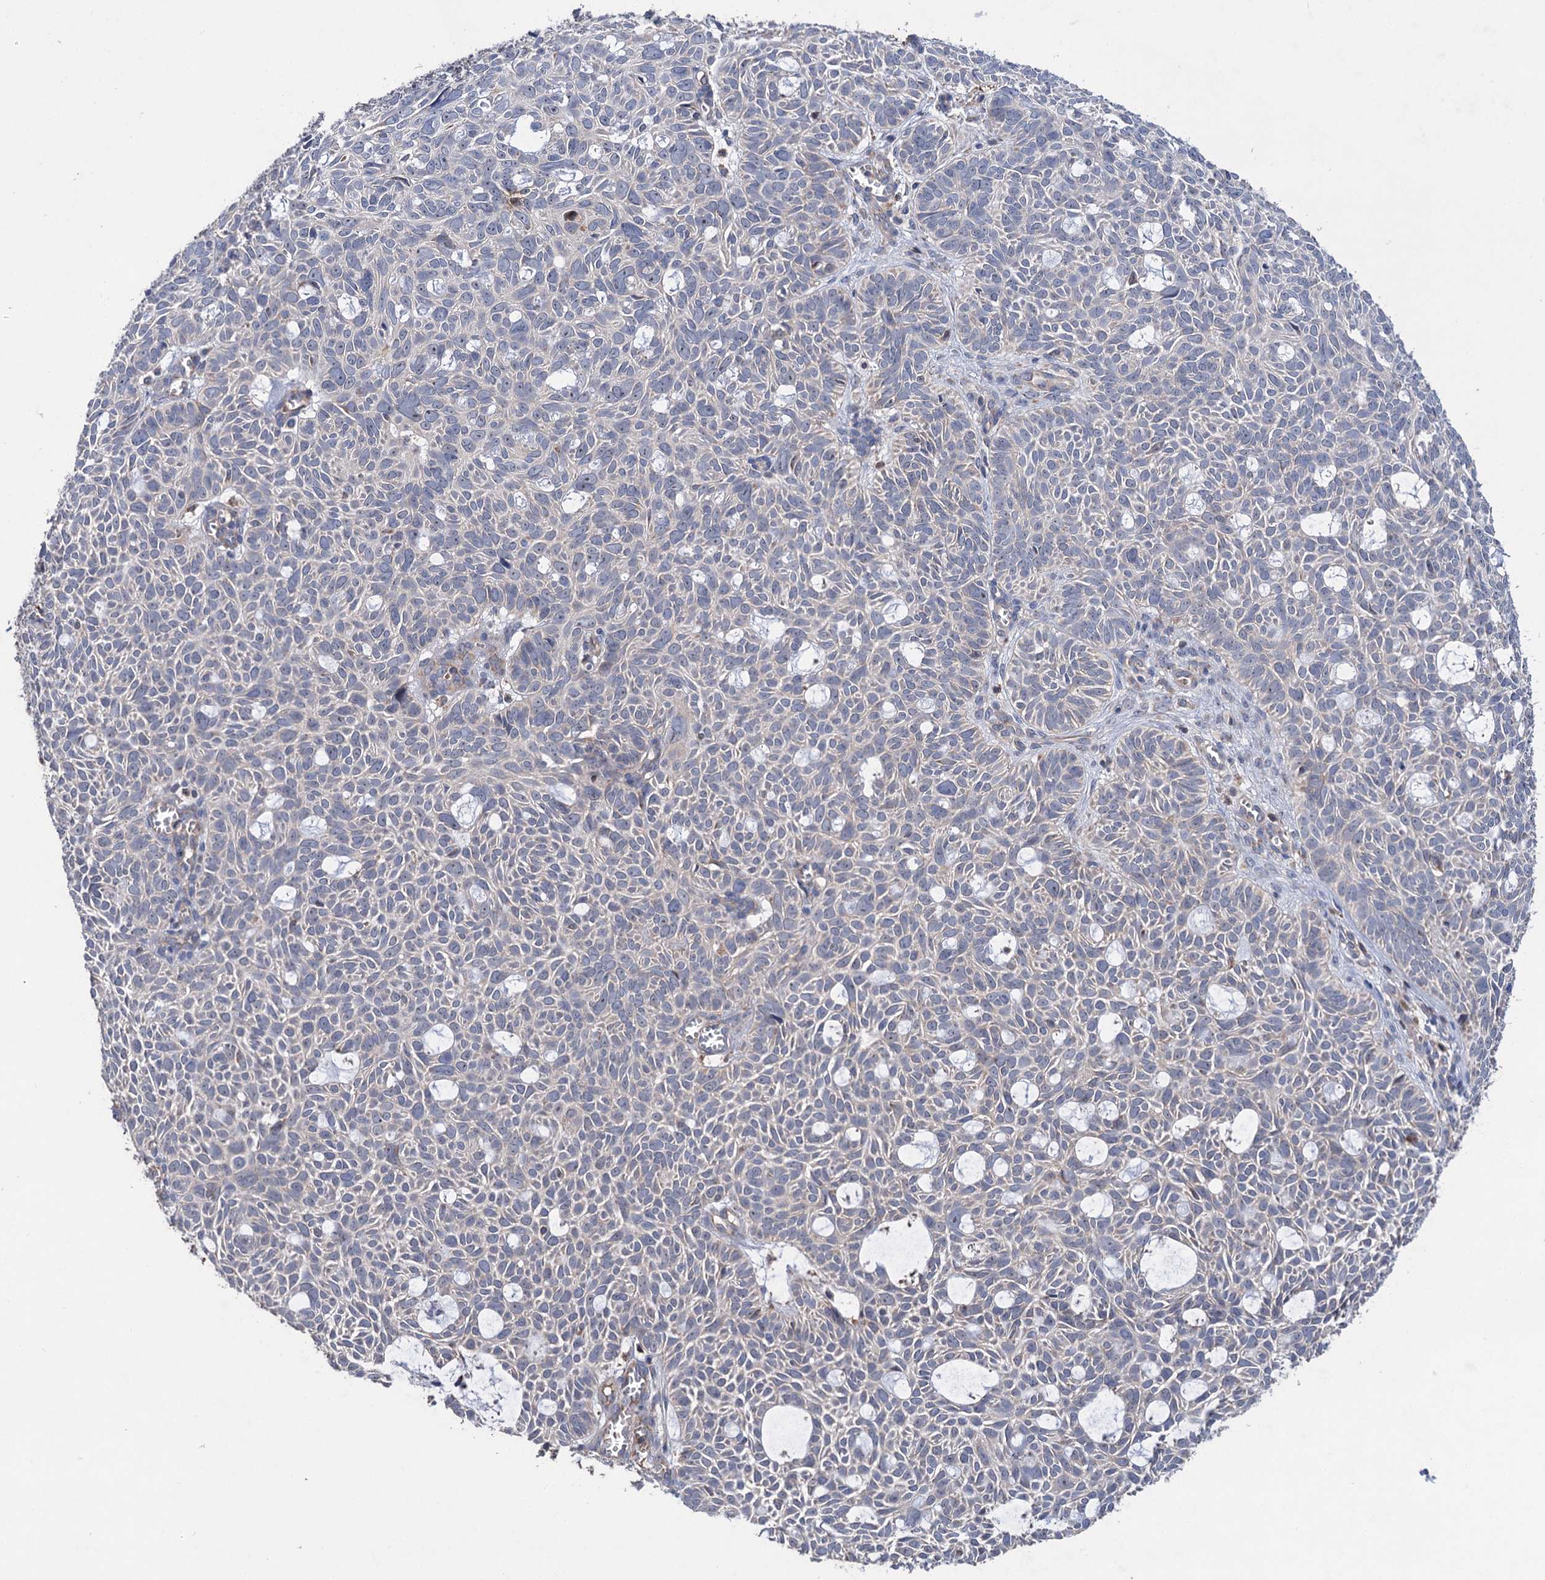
{"staining": {"intensity": "negative", "quantity": "none", "location": "none"}, "tissue": "skin cancer", "cell_type": "Tumor cells", "image_type": "cancer", "snomed": [{"axis": "morphology", "description": "Basal cell carcinoma"}, {"axis": "topography", "description": "Skin"}], "caption": "This is an immunohistochemistry (IHC) histopathology image of human skin cancer. There is no expression in tumor cells.", "gene": "CLPB", "patient": {"sex": "male", "age": 69}}